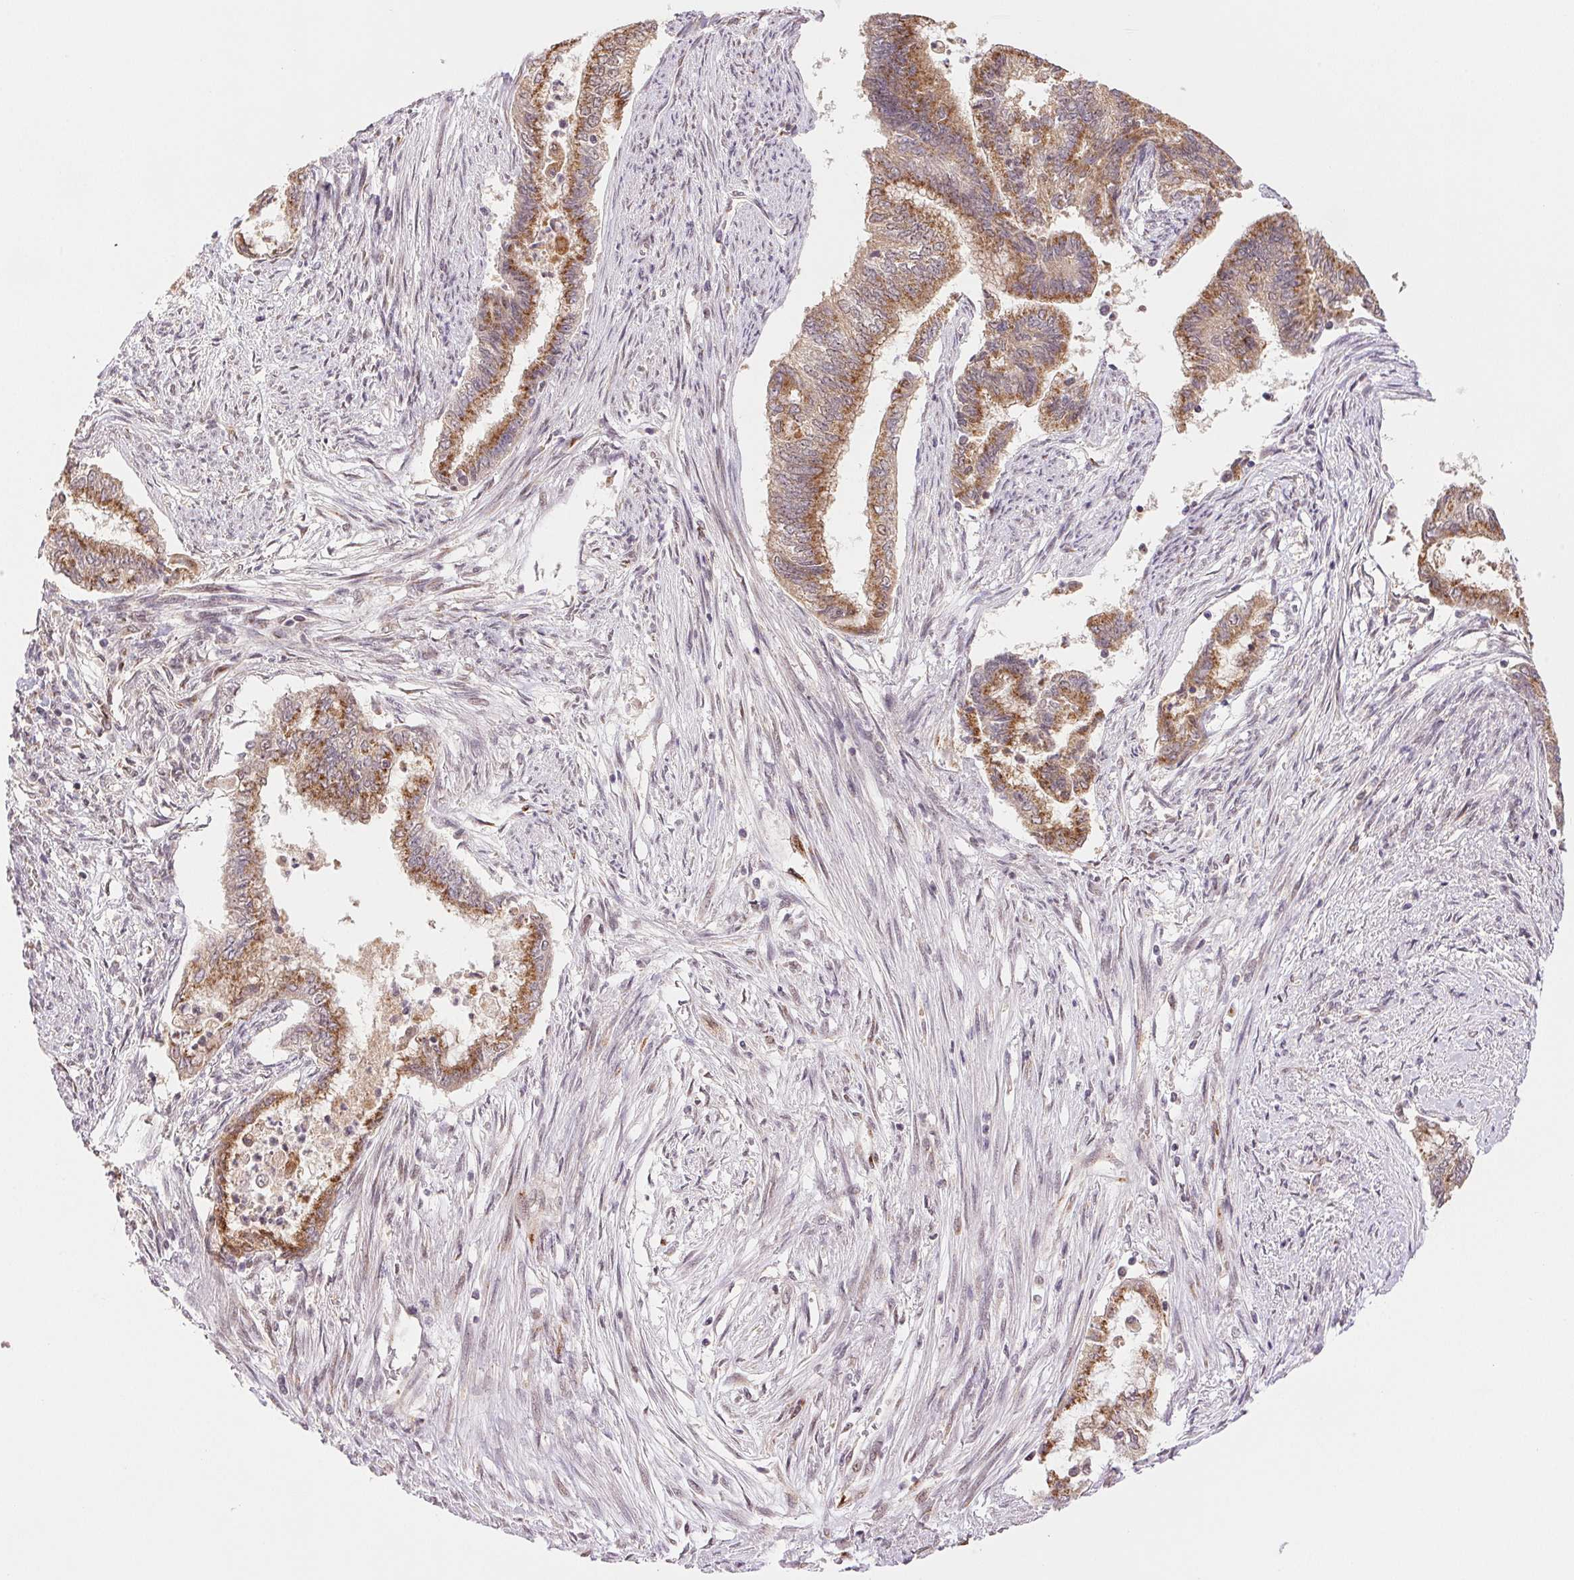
{"staining": {"intensity": "moderate", "quantity": "25%-75%", "location": "cytoplasmic/membranous"}, "tissue": "endometrial cancer", "cell_type": "Tumor cells", "image_type": "cancer", "snomed": [{"axis": "morphology", "description": "Adenocarcinoma, NOS"}, {"axis": "topography", "description": "Endometrium"}], "caption": "Endometrial cancer stained with IHC demonstrates moderate cytoplasmic/membranous staining in about 25%-75% of tumor cells.", "gene": "GRHL3", "patient": {"sex": "female", "age": 65}}